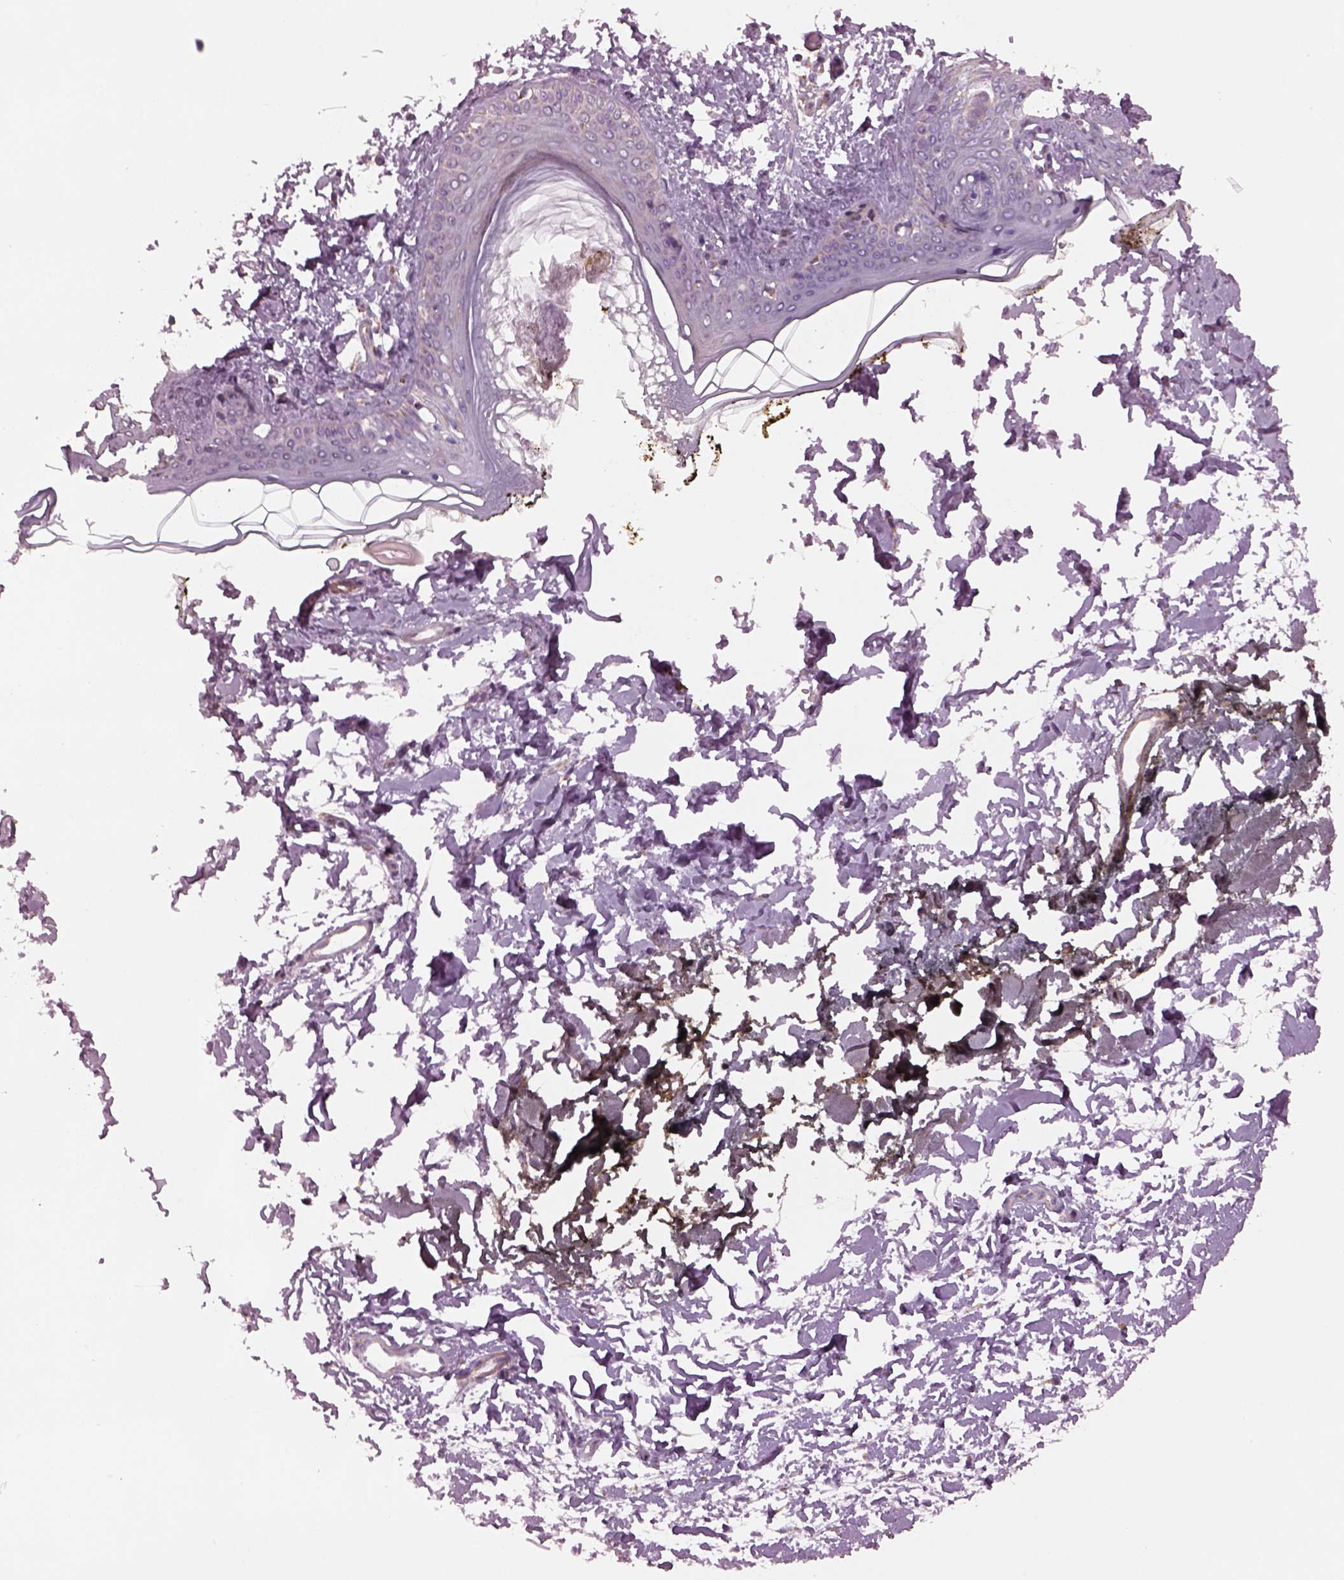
{"staining": {"intensity": "negative", "quantity": "none", "location": "none"}, "tissue": "skin", "cell_type": "Fibroblasts", "image_type": "normal", "snomed": [{"axis": "morphology", "description": "Normal tissue, NOS"}, {"axis": "topography", "description": "Skin"}], "caption": "There is no significant staining in fibroblasts of skin. (Brightfield microscopy of DAB (3,3'-diaminobenzidine) IHC at high magnification).", "gene": "SPATA7", "patient": {"sex": "female", "age": 34}}